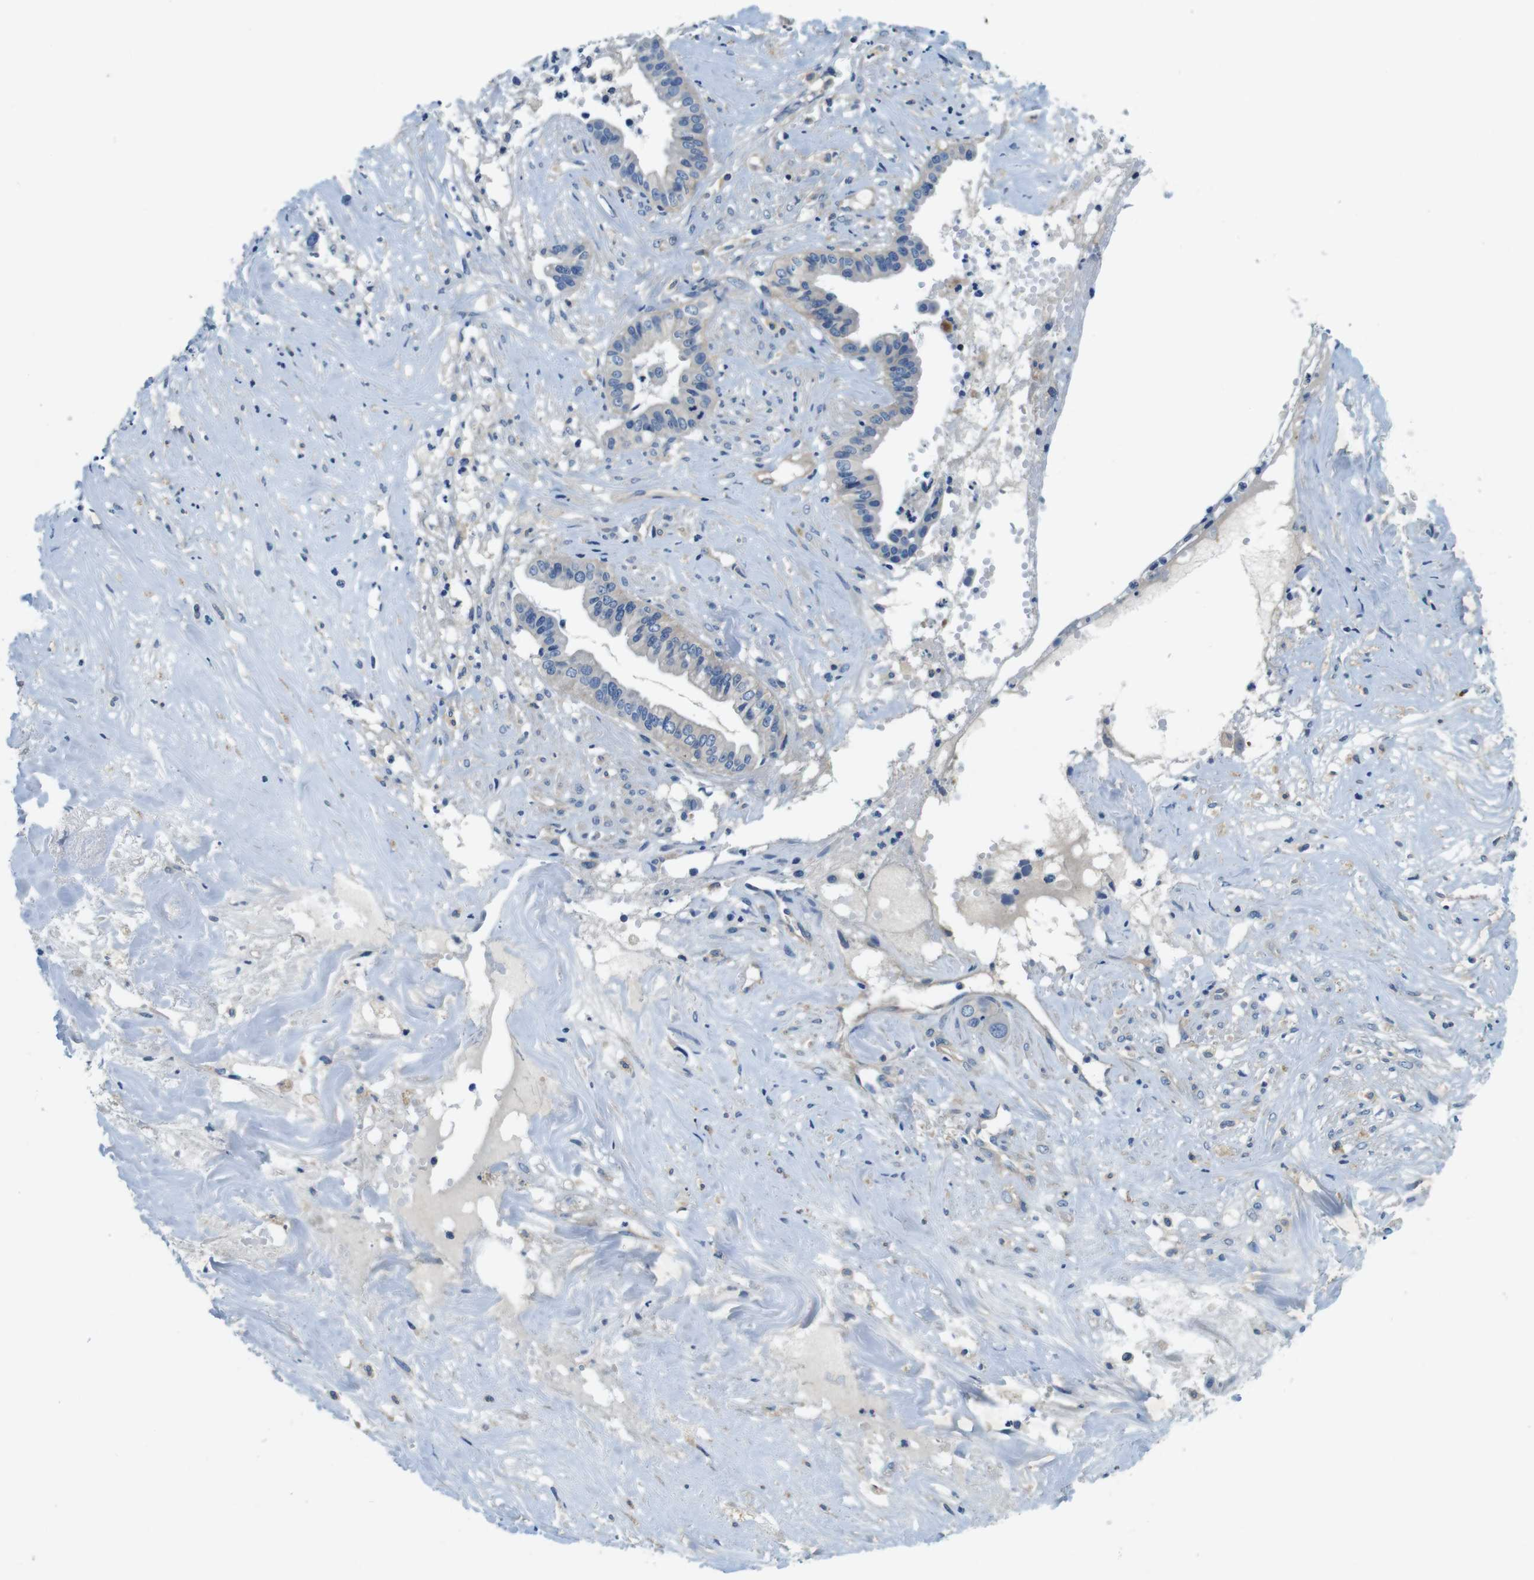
{"staining": {"intensity": "weak", "quantity": "<25%", "location": "cytoplasmic/membranous"}, "tissue": "liver cancer", "cell_type": "Tumor cells", "image_type": "cancer", "snomed": [{"axis": "morphology", "description": "Cholangiocarcinoma"}, {"axis": "topography", "description": "Liver"}], "caption": "An IHC photomicrograph of cholangiocarcinoma (liver) is shown. There is no staining in tumor cells of cholangiocarcinoma (liver).", "gene": "DENND4C", "patient": {"sex": "female", "age": 61}}